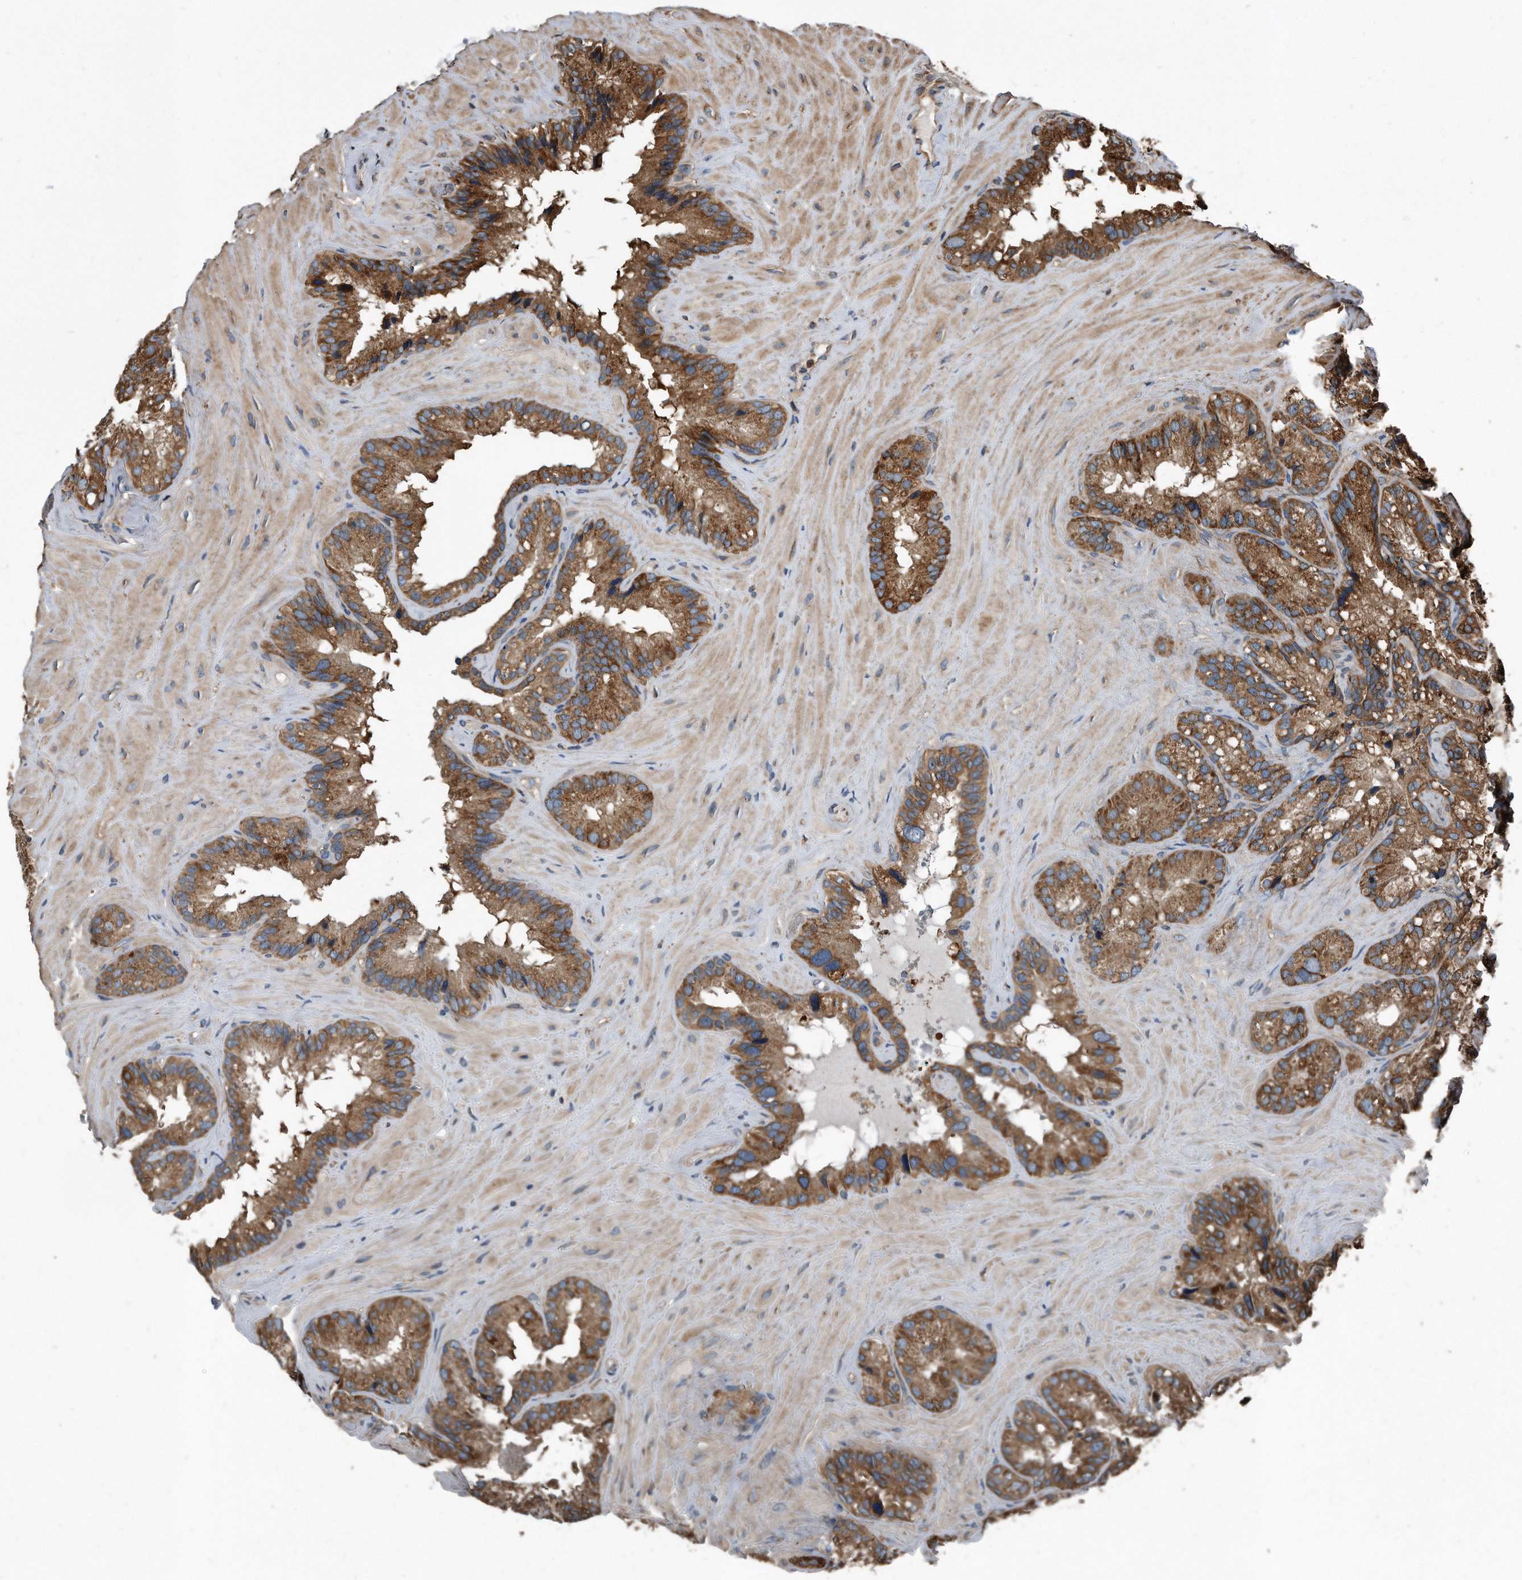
{"staining": {"intensity": "moderate", "quantity": ">75%", "location": "cytoplasmic/membranous"}, "tissue": "seminal vesicle", "cell_type": "Glandular cells", "image_type": "normal", "snomed": [{"axis": "morphology", "description": "Normal tissue, NOS"}, {"axis": "topography", "description": "Prostate"}, {"axis": "topography", "description": "Seminal veicle"}], "caption": "IHC photomicrograph of normal human seminal vesicle stained for a protein (brown), which shows medium levels of moderate cytoplasmic/membranous positivity in about >75% of glandular cells.", "gene": "FAM136A", "patient": {"sex": "male", "age": 68}}